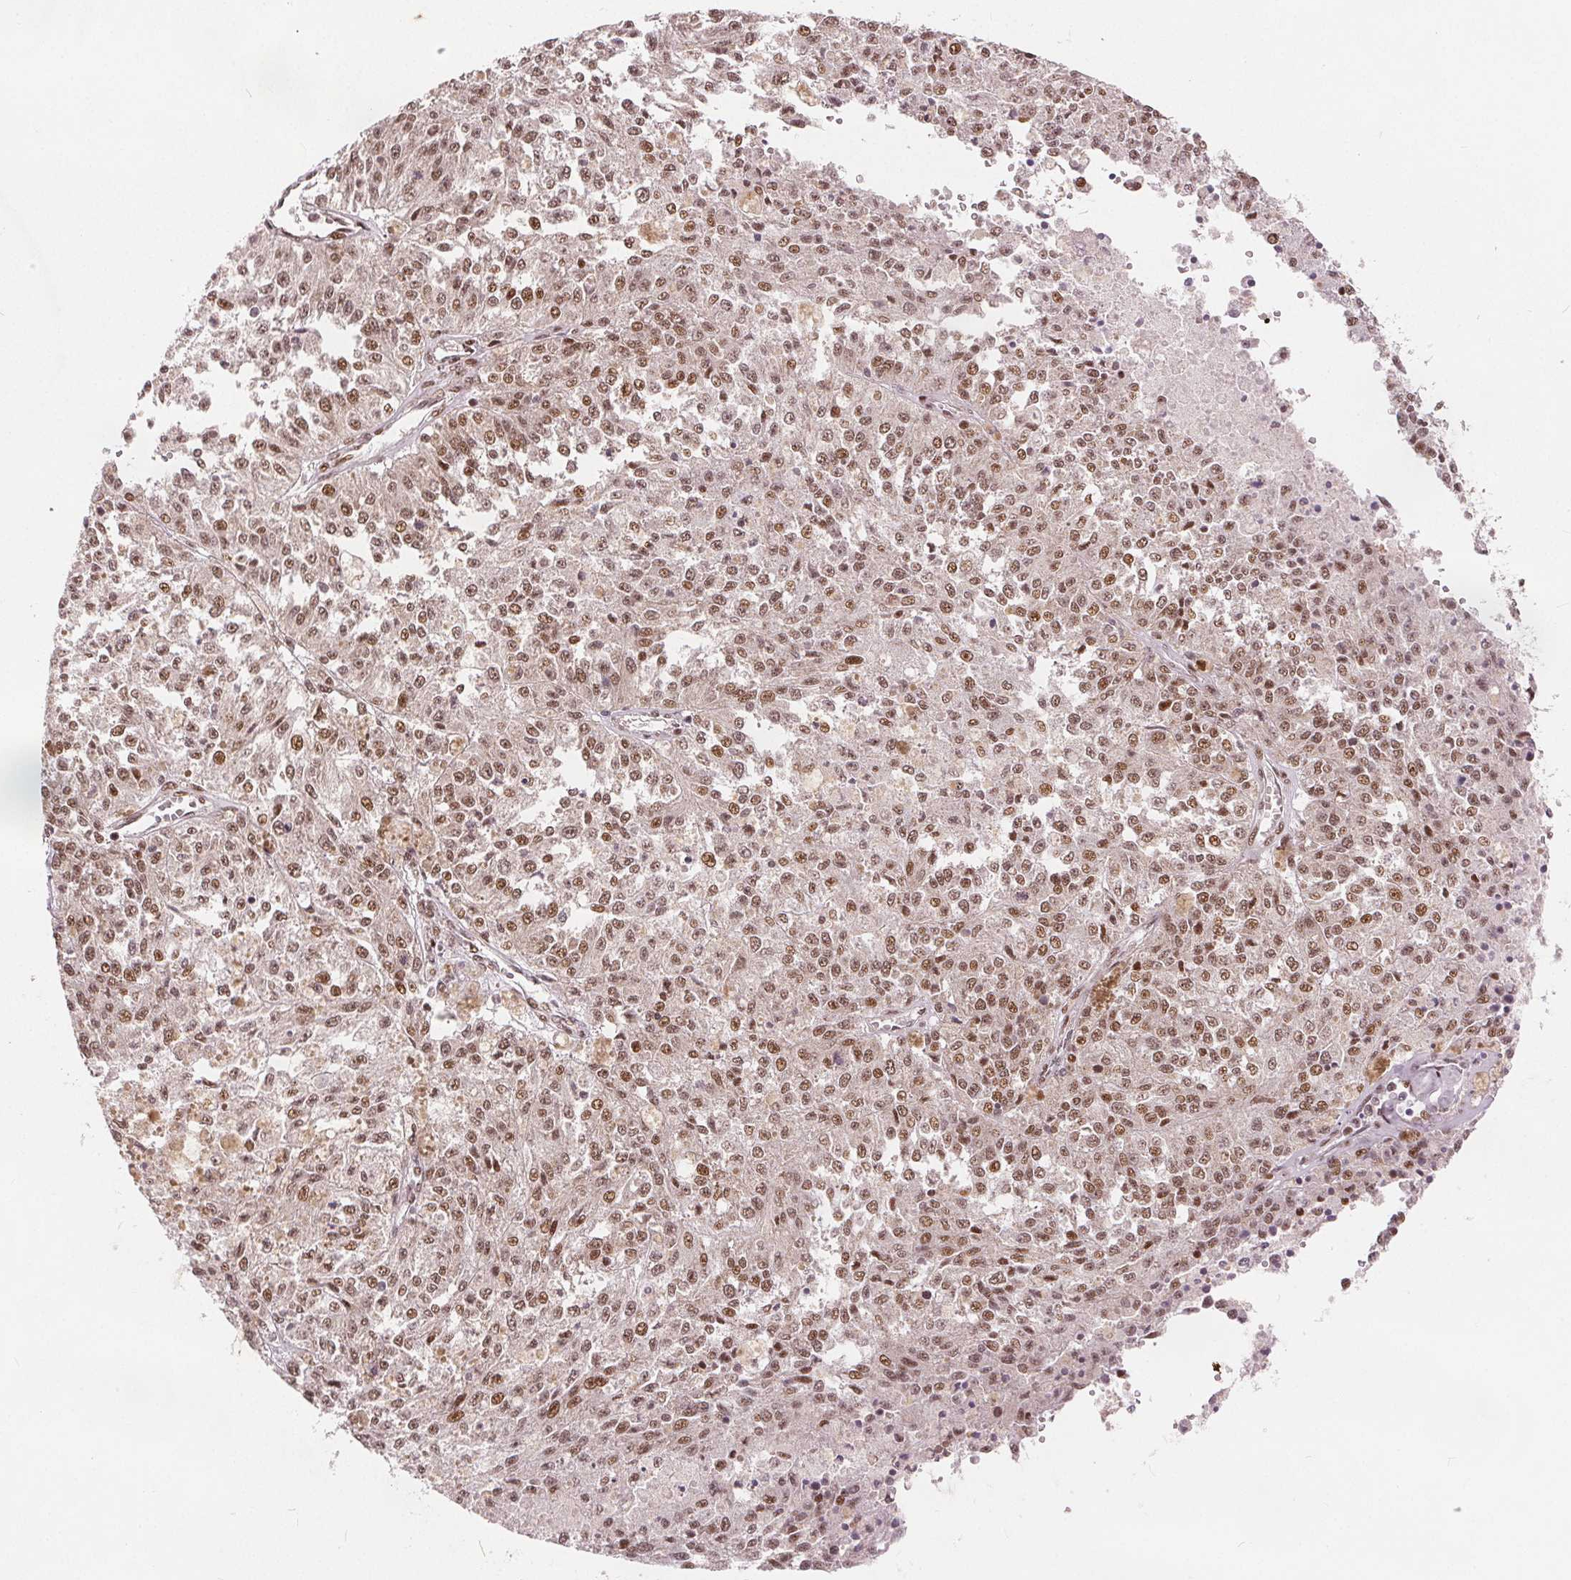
{"staining": {"intensity": "moderate", "quantity": ">75%", "location": "nuclear"}, "tissue": "melanoma", "cell_type": "Tumor cells", "image_type": "cancer", "snomed": [{"axis": "morphology", "description": "Malignant melanoma, Metastatic site"}, {"axis": "topography", "description": "Lymph node"}], "caption": "Immunohistochemistry (IHC) of malignant melanoma (metastatic site) reveals medium levels of moderate nuclear expression in about >75% of tumor cells. (DAB (3,3'-diaminobenzidine) = brown stain, brightfield microscopy at high magnification).", "gene": "ZNF703", "patient": {"sex": "female", "age": 64}}